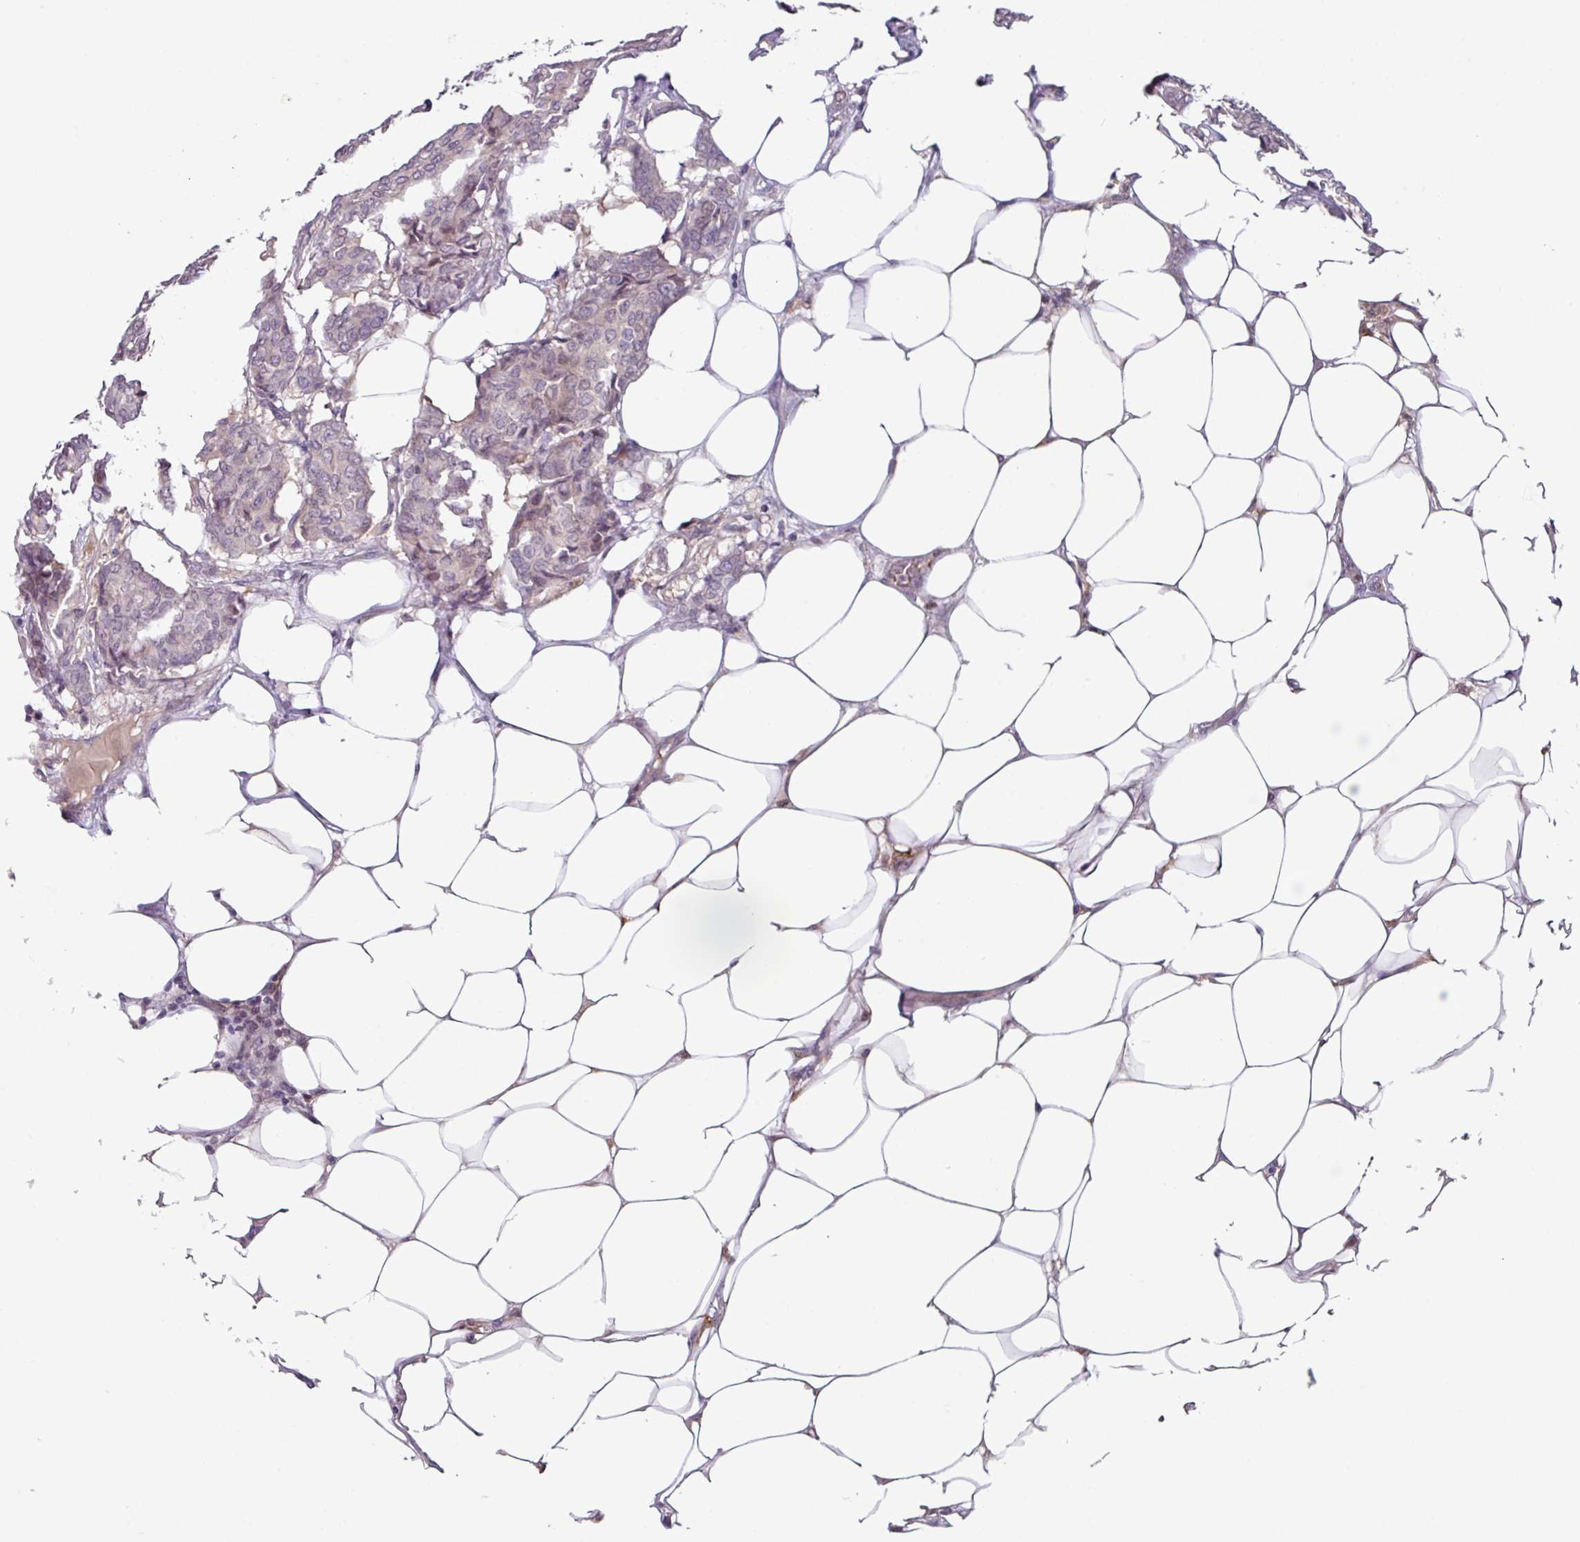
{"staining": {"intensity": "negative", "quantity": "none", "location": "none"}, "tissue": "breast cancer", "cell_type": "Tumor cells", "image_type": "cancer", "snomed": [{"axis": "morphology", "description": "Duct carcinoma"}, {"axis": "topography", "description": "Breast"}], "caption": "This is a histopathology image of immunohistochemistry (IHC) staining of breast cancer, which shows no expression in tumor cells.", "gene": "SLC5A10", "patient": {"sex": "female", "age": 75}}